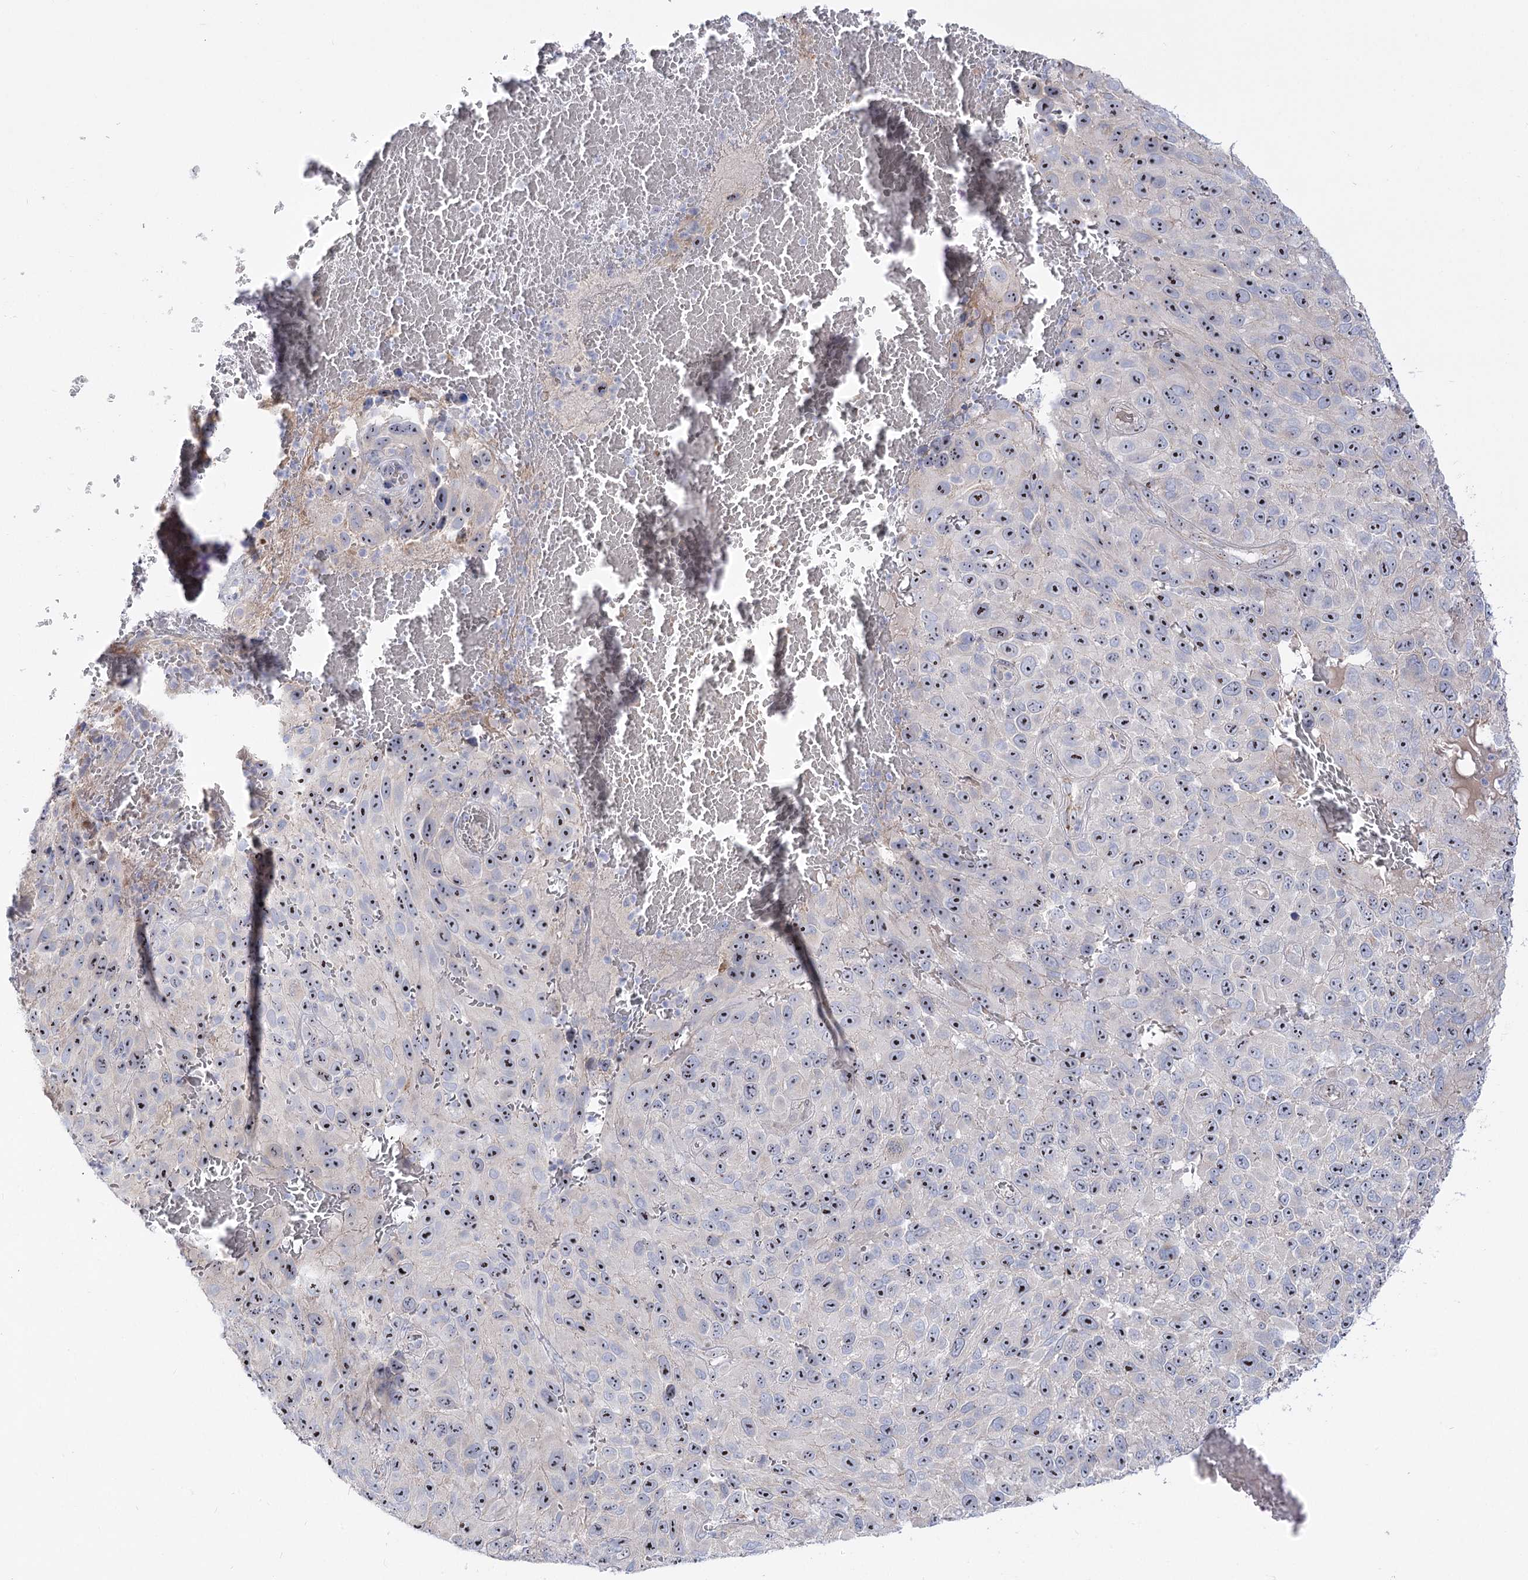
{"staining": {"intensity": "strong", "quantity": "25%-75%", "location": "nuclear"}, "tissue": "melanoma", "cell_type": "Tumor cells", "image_type": "cancer", "snomed": [{"axis": "morphology", "description": "Malignant melanoma, NOS"}, {"axis": "topography", "description": "Skin"}], "caption": "This is a photomicrograph of IHC staining of melanoma, which shows strong positivity in the nuclear of tumor cells.", "gene": "SUOX", "patient": {"sex": "female", "age": 96}}